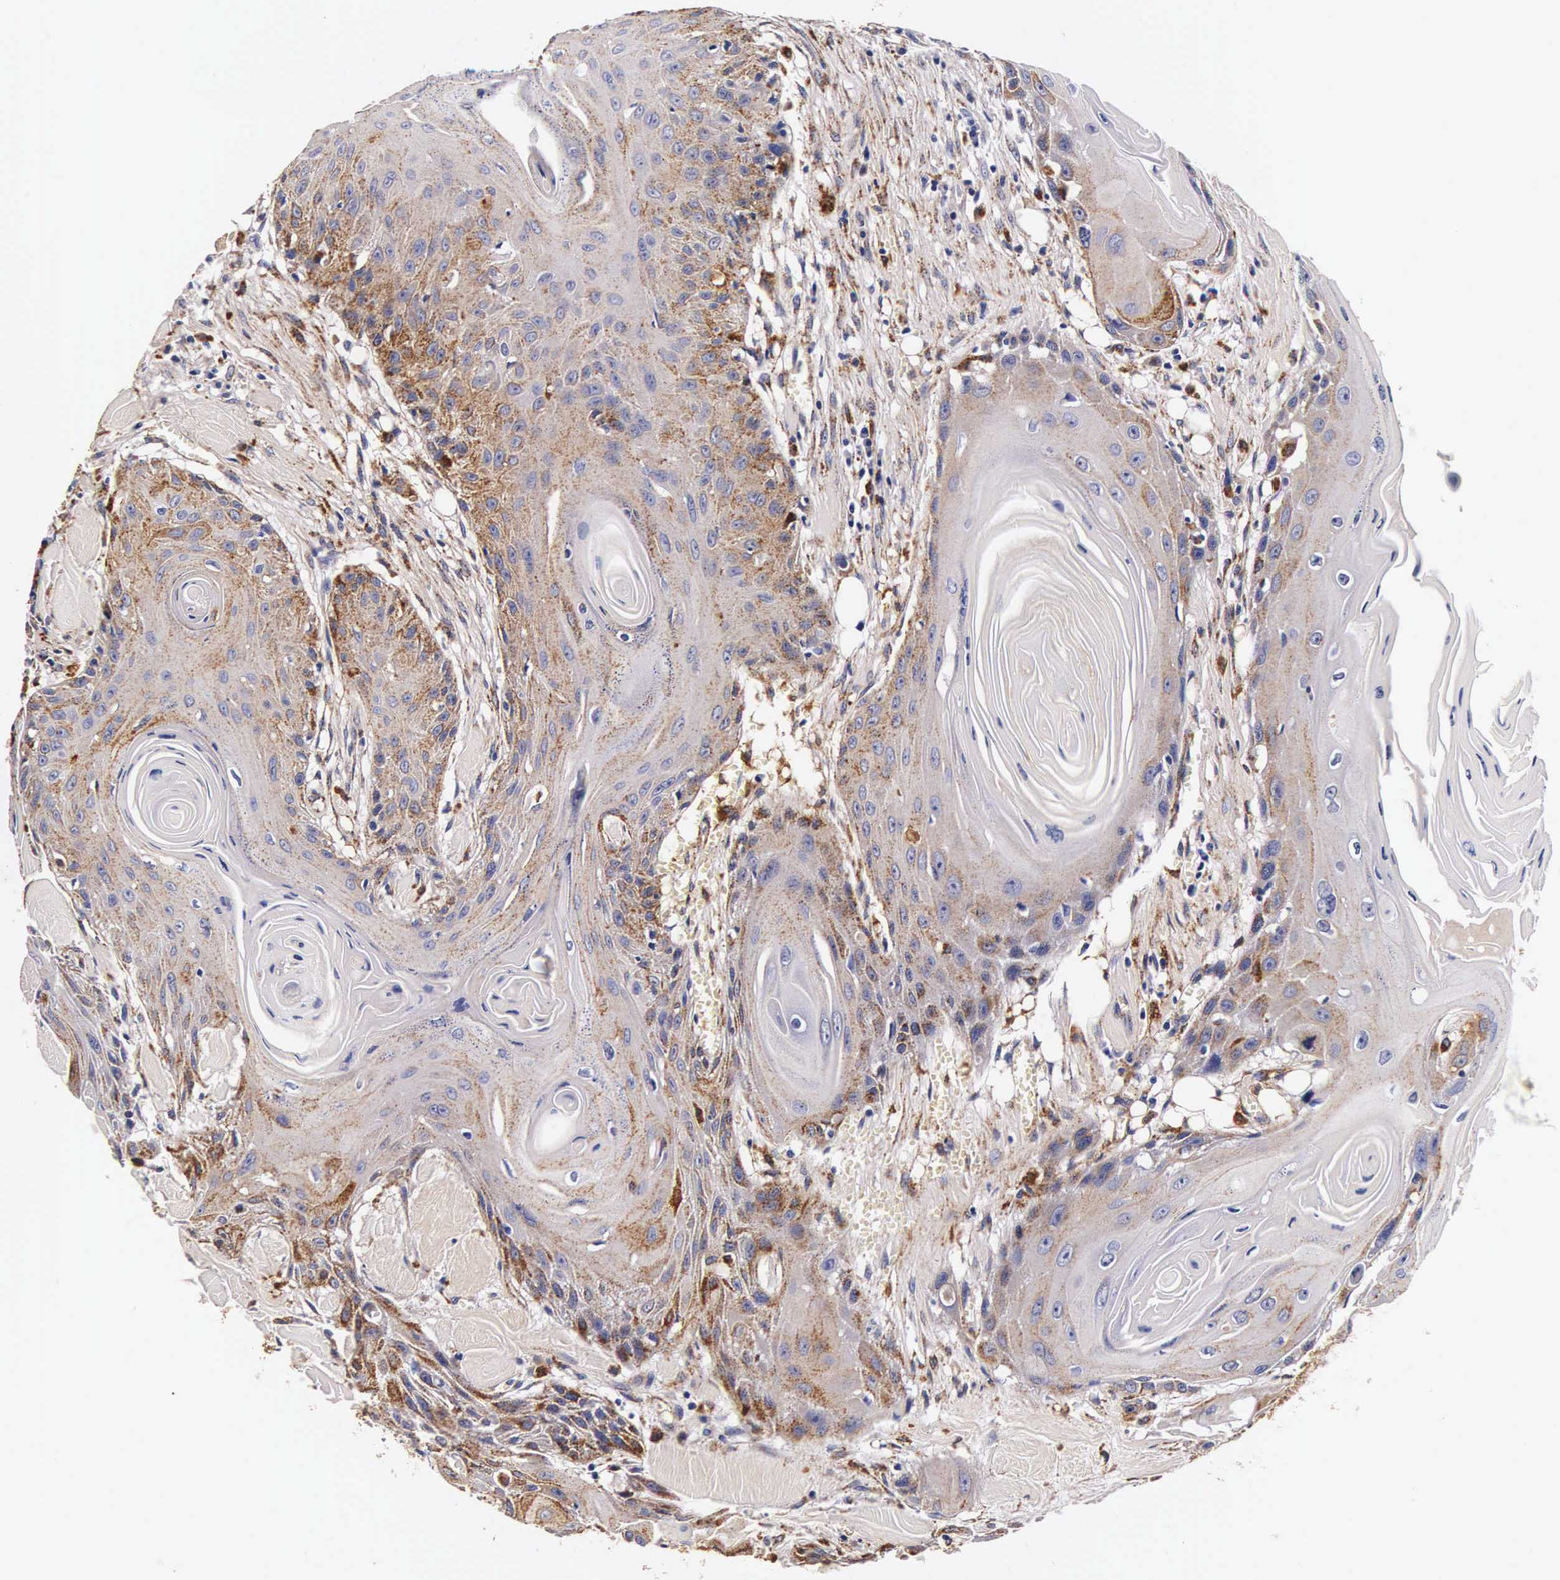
{"staining": {"intensity": "strong", "quantity": ">75%", "location": "cytoplasmic/membranous"}, "tissue": "head and neck cancer", "cell_type": "Tumor cells", "image_type": "cancer", "snomed": [{"axis": "morphology", "description": "Squamous cell carcinoma, NOS"}, {"axis": "morphology", "description": "Squamous cell carcinoma, metastatic, NOS"}, {"axis": "topography", "description": "Lymph node"}, {"axis": "topography", "description": "Salivary gland"}, {"axis": "topography", "description": "Head-Neck"}], "caption": "A histopathology image of human squamous cell carcinoma (head and neck) stained for a protein reveals strong cytoplasmic/membranous brown staining in tumor cells.", "gene": "CTSB", "patient": {"sex": "female", "age": 74}}